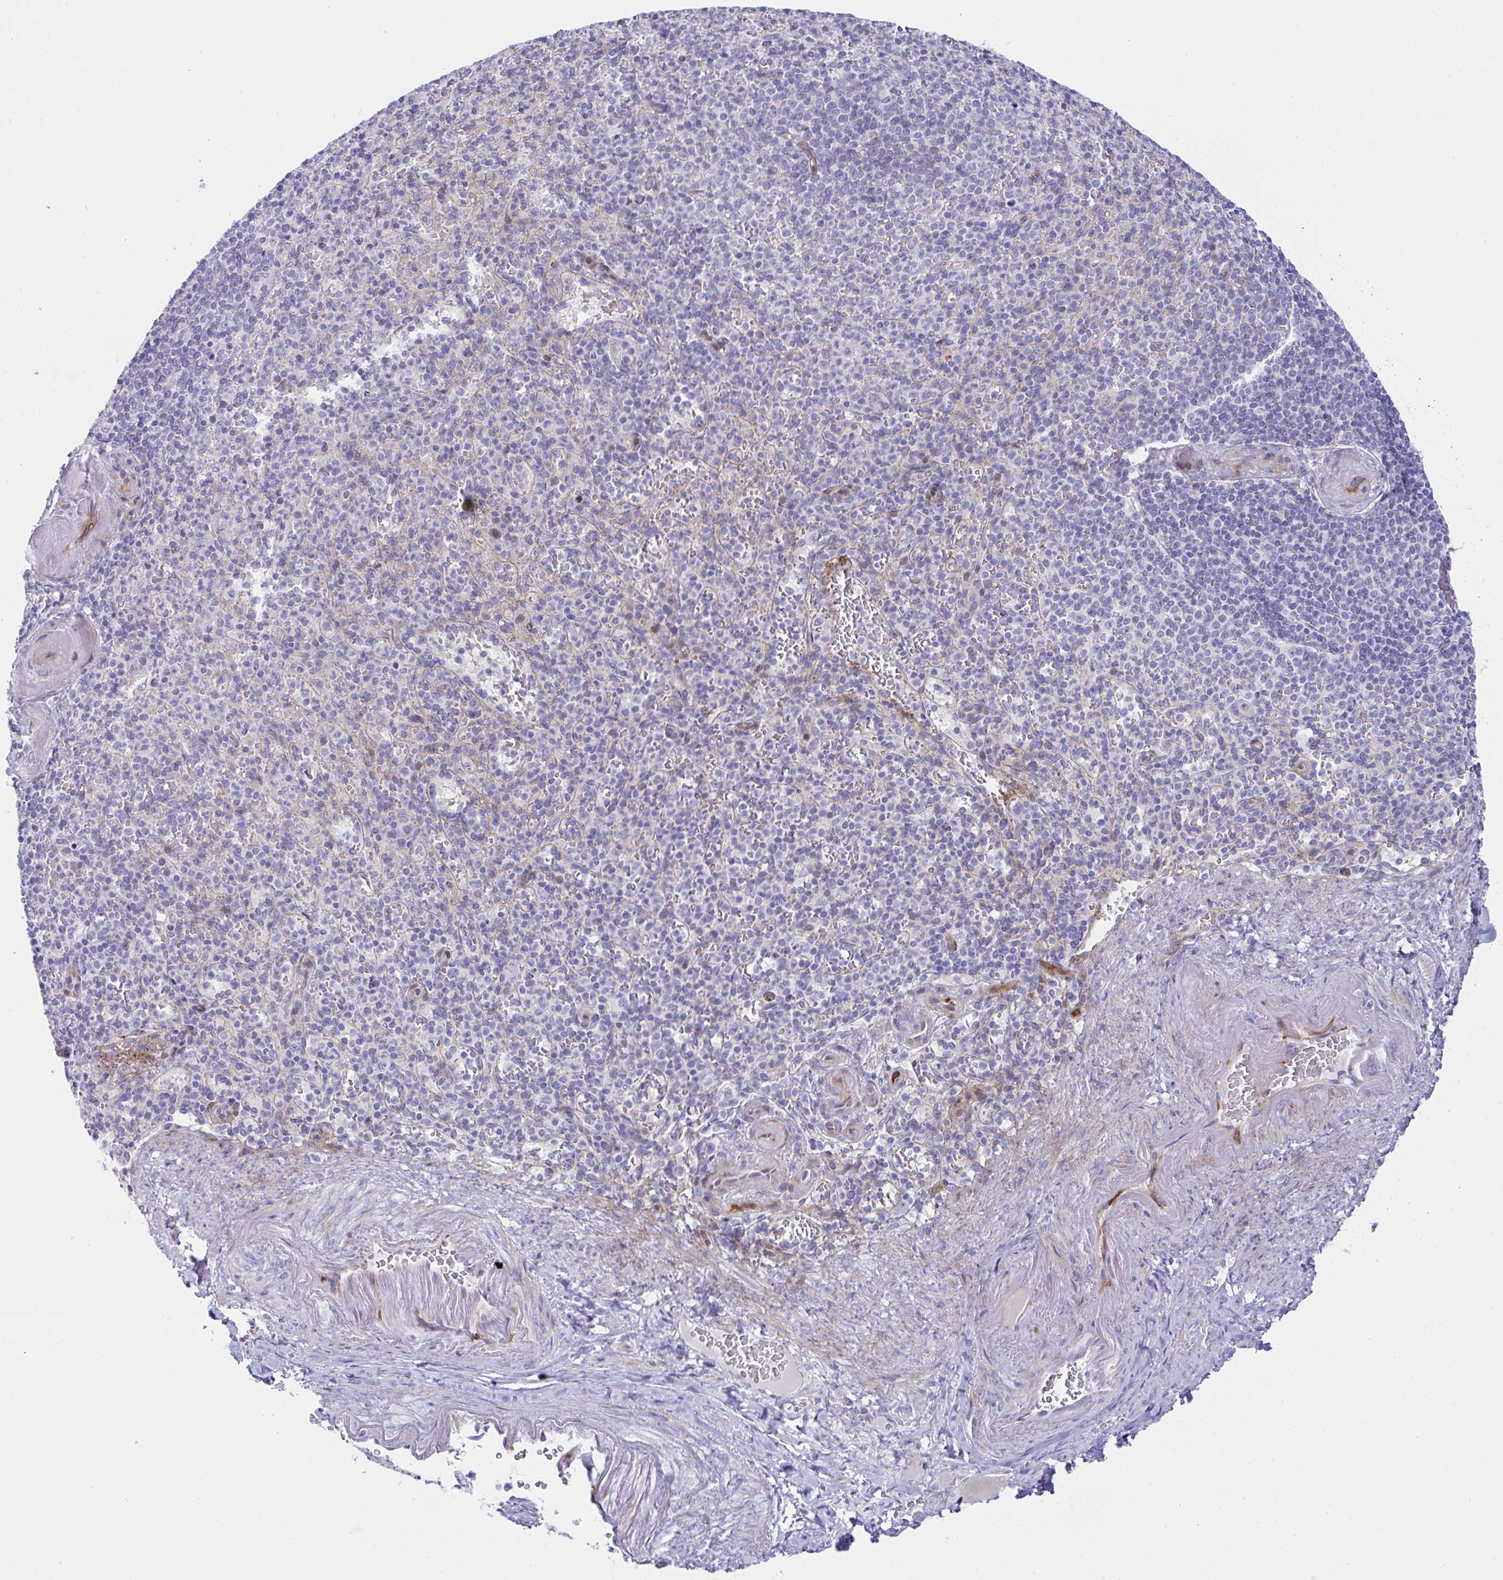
{"staining": {"intensity": "negative", "quantity": "none", "location": "none"}, "tissue": "spleen", "cell_type": "Cells in red pulp", "image_type": "normal", "snomed": [{"axis": "morphology", "description": "Normal tissue, NOS"}, {"axis": "topography", "description": "Spleen"}], "caption": "The micrograph shows no staining of cells in red pulp in unremarkable spleen.", "gene": "ZNF713", "patient": {"sex": "female", "age": 74}}